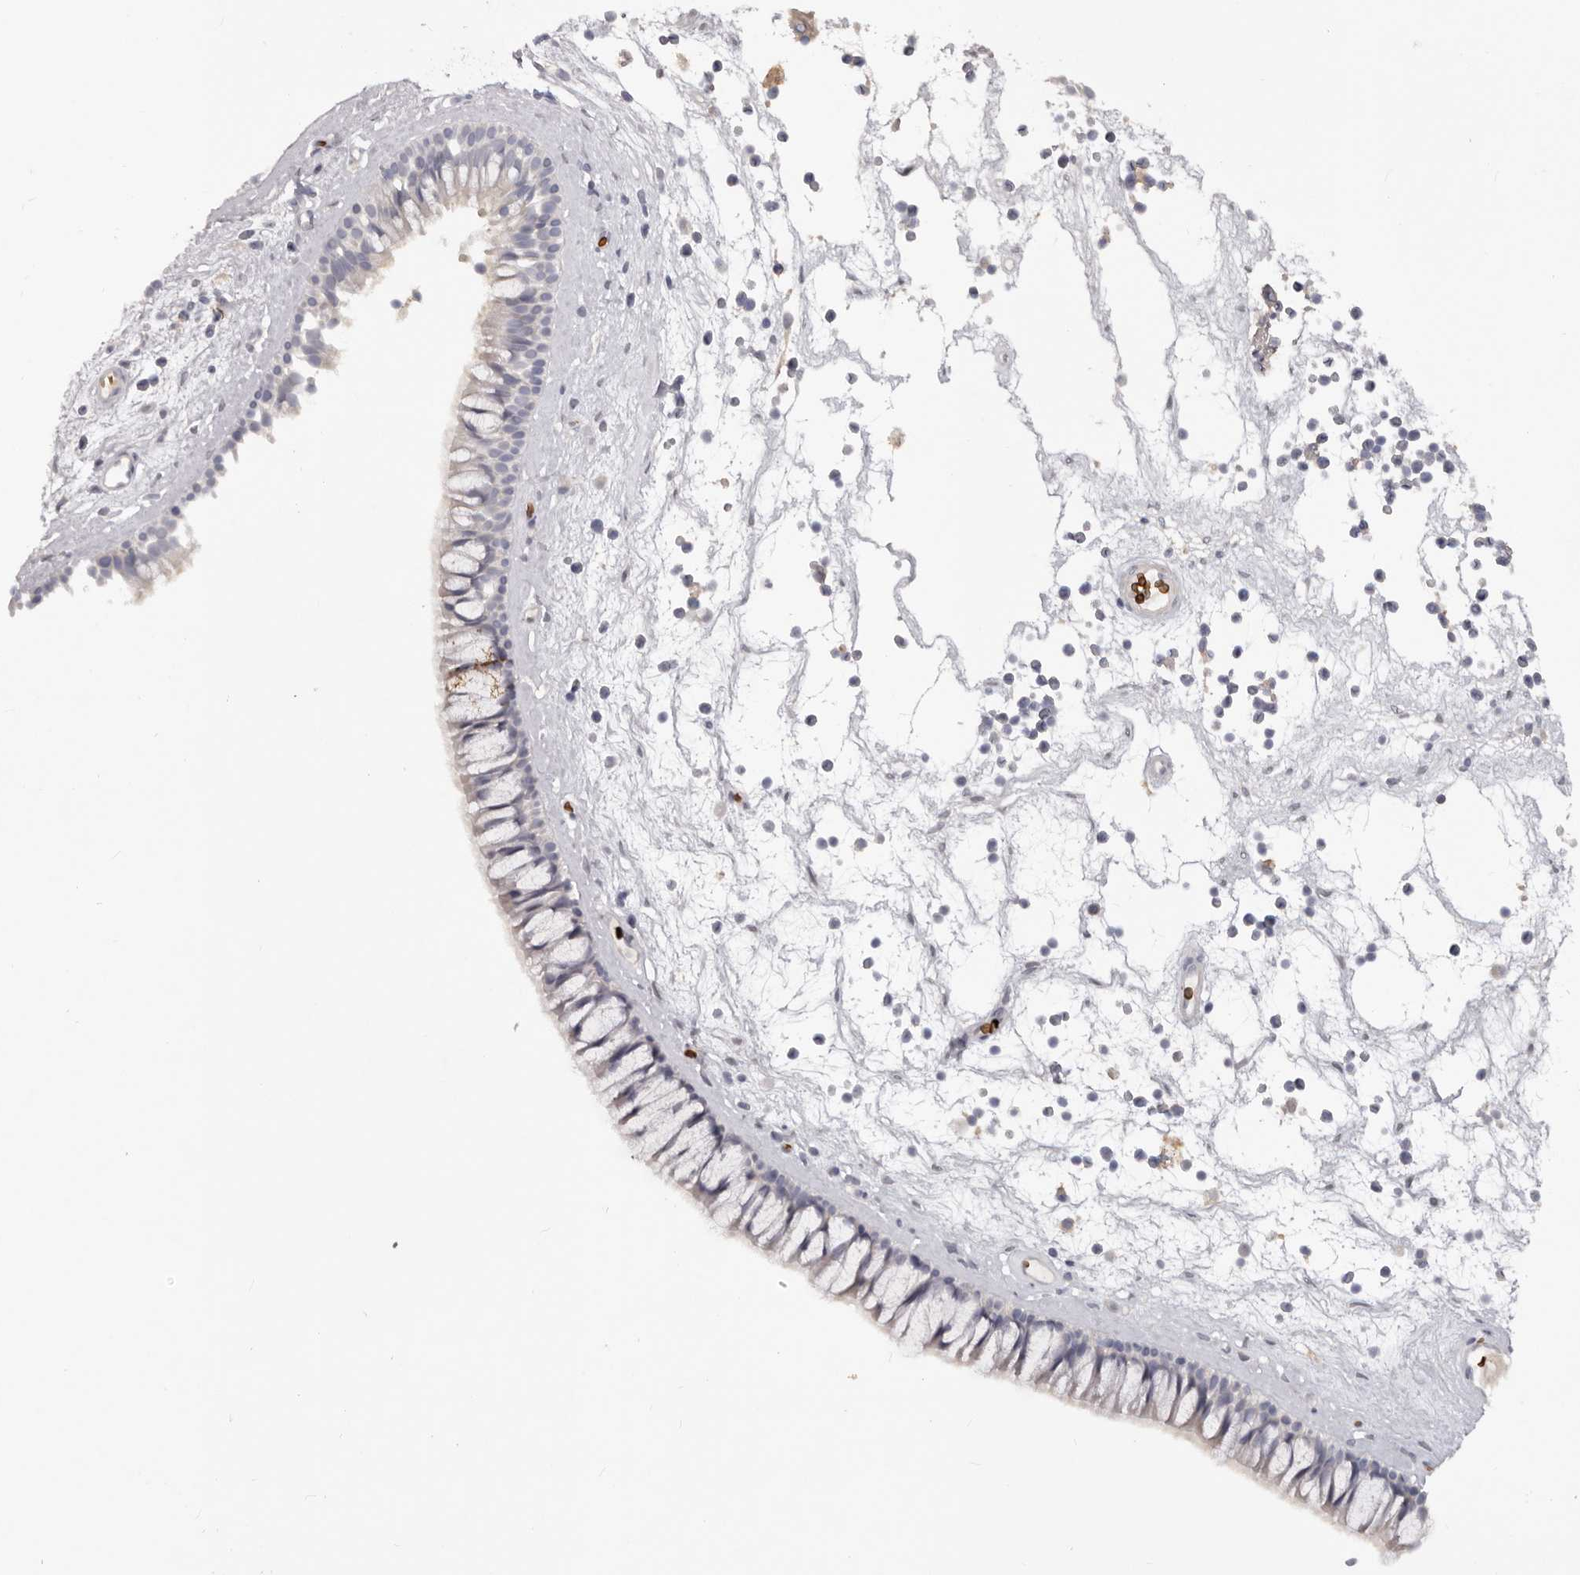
{"staining": {"intensity": "weak", "quantity": "<25%", "location": "cytoplasmic/membranous"}, "tissue": "nasopharynx", "cell_type": "Respiratory epithelial cells", "image_type": "normal", "snomed": [{"axis": "morphology", "description": "Normal tissue, NOS"}, {"axis": "topography", "description": "Nasopharynx"}], "caption": "The histopathology image exhibits no significant expression in respiratory epithelial cells of nasopharynx. (DAB IHC with hematoxylin counter stain).", "gene": "TNR", "patient": {"sex": "male", "age": 64}}